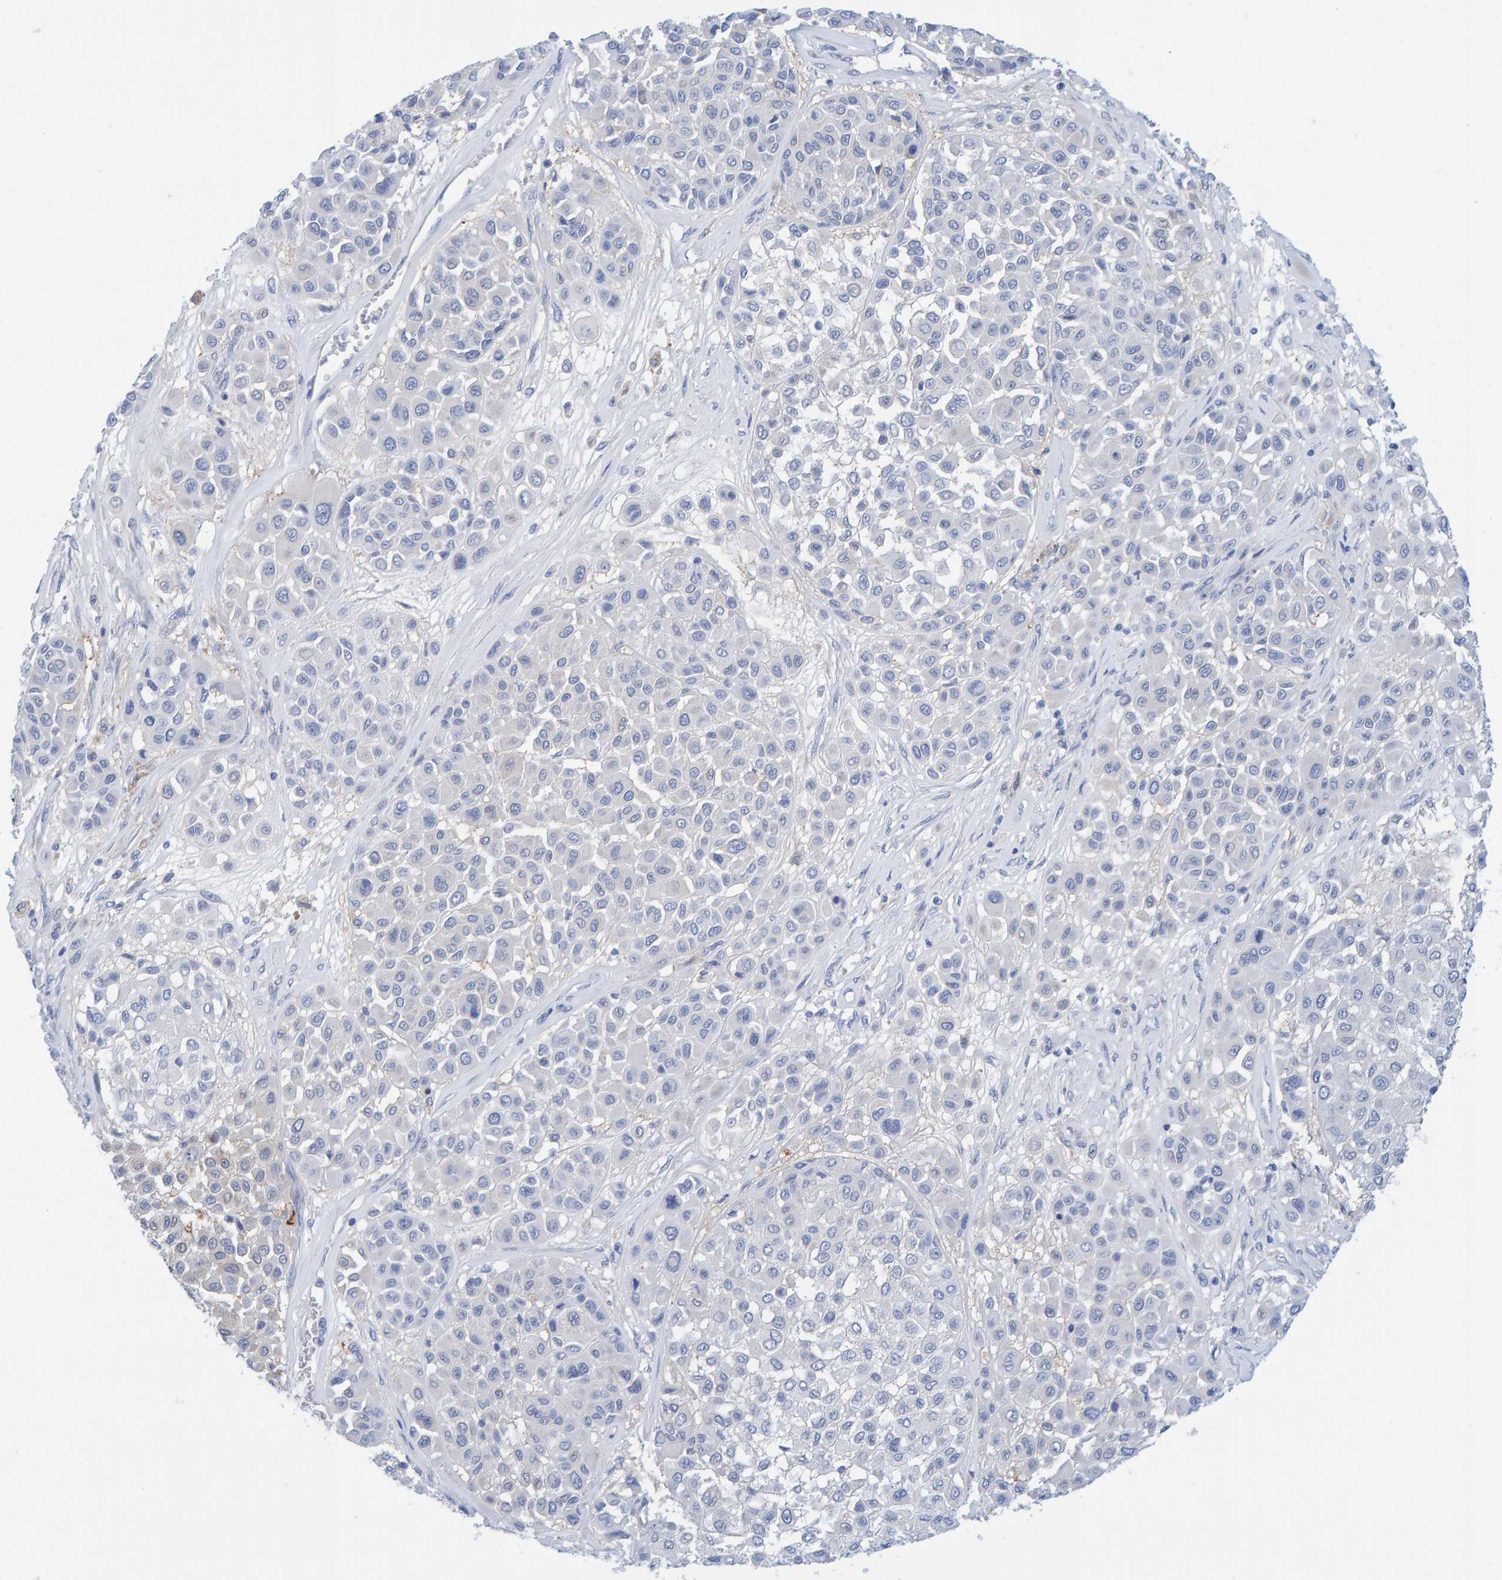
{"staining": {"intensity": "negative", "quantity": "none", "location": "none"}, "tissue": "melanoma", "cell_type": "Tumor cells", "image_type": "cancer", "snomed": [{"axis": "morphology", "description": "Malignant melanoma, Metastatic site"}, {"axis": "topography", "description": "Soft tissue"}], "caption": "Histopathology image shows no significant protein staining in tumor cells of melanoma.", "gene": "KLHL11", "patient": {"sex": "male", "age": 41}}